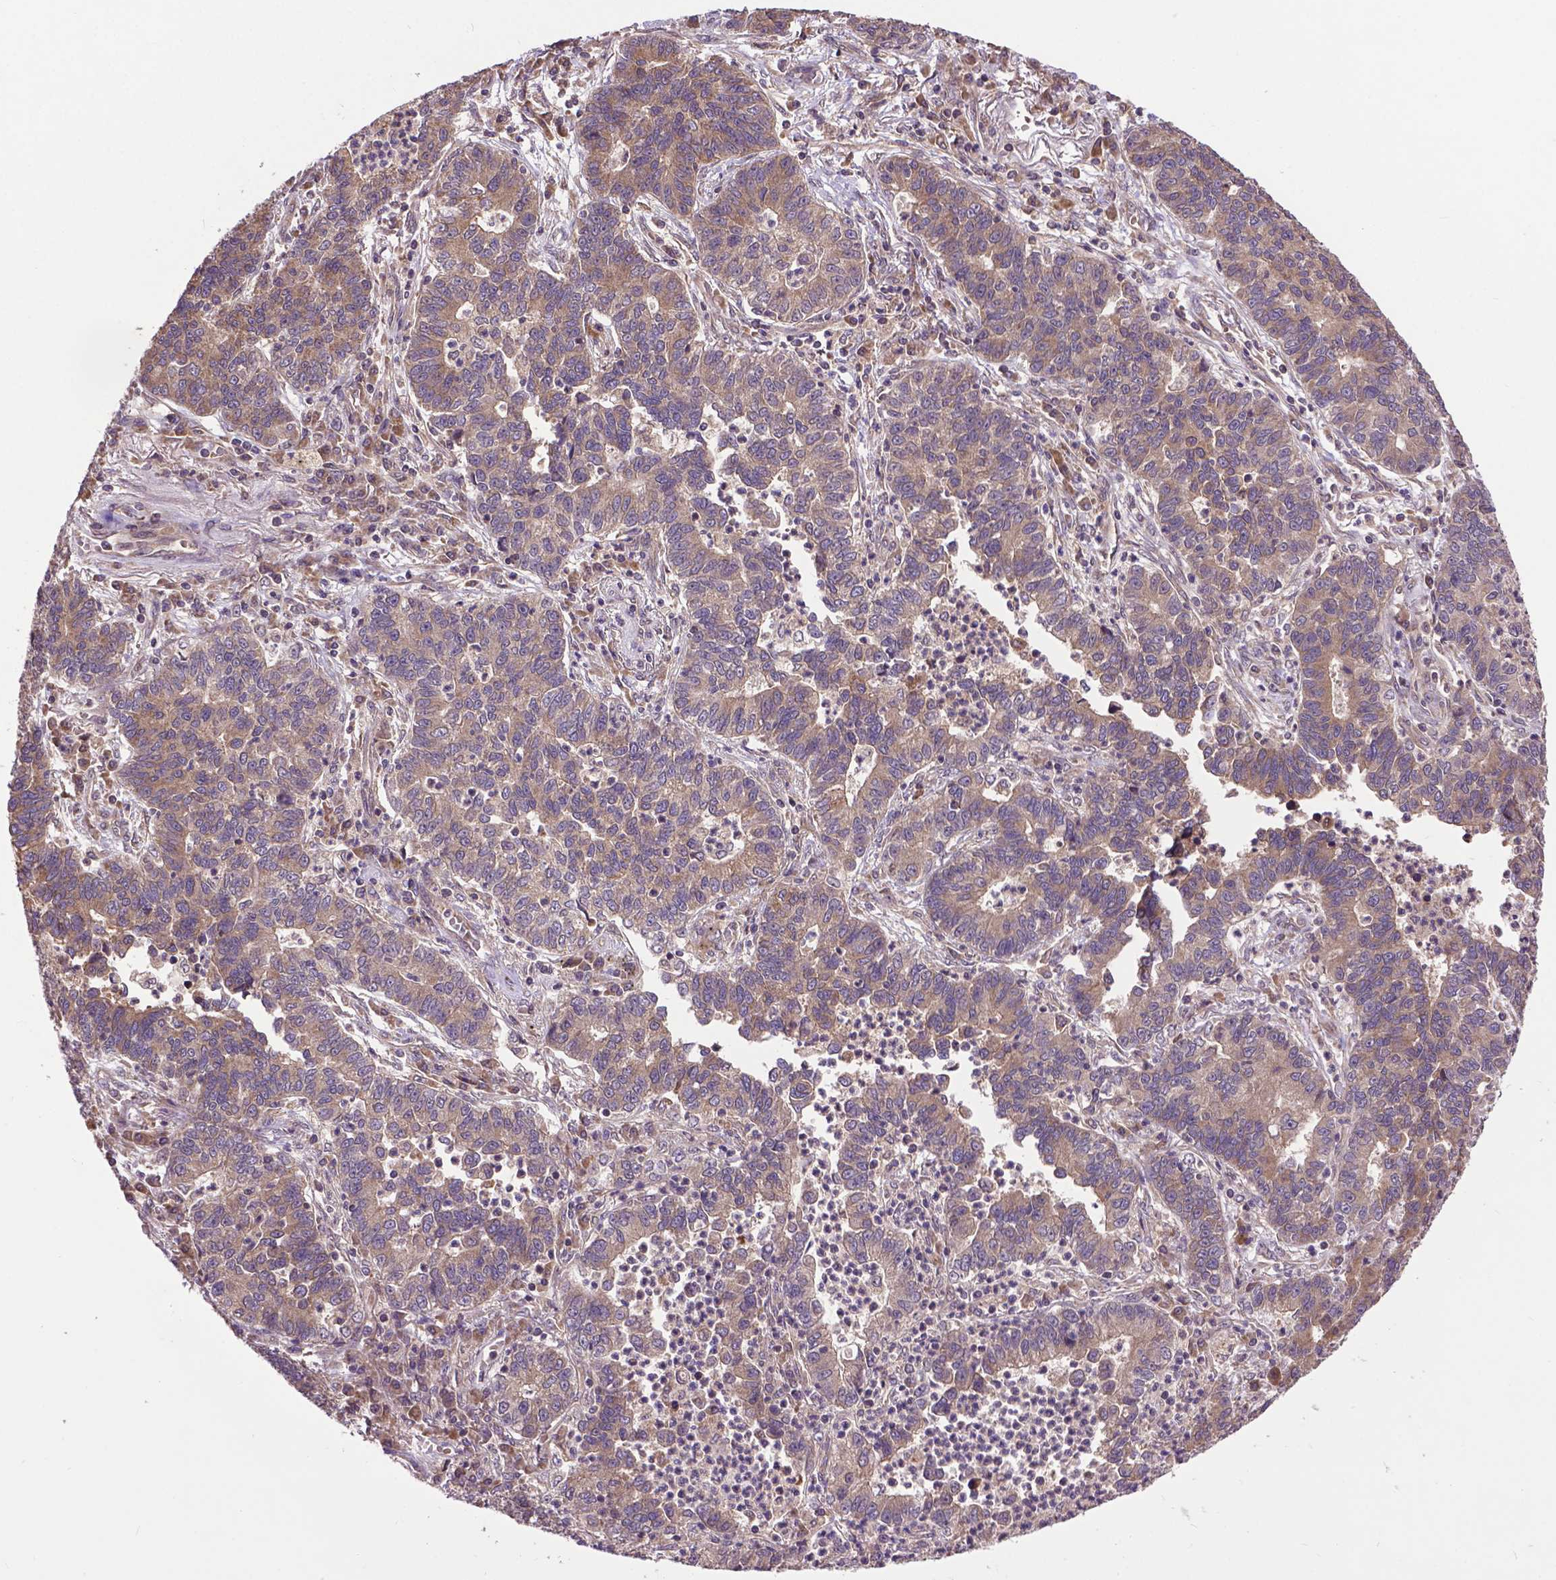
{"staining": {"intensity": "moderate", "quantity": ">75%", "location": "cytoplasmic/membranous"}, "tissue": "lung cancer", "cell_type": "Tumor cells", "image_type": "cancer", "snomed": [{"axis": "morphology", "description": "Adenocarcinoma, NOS"}, {"axis": "topography", "description": "Lung"}], "caption": "Immunohistochemical staining of human lung cancer demonstrates moderate cytoplasmic/membranous protein positivity in approximately >75% of tumor cells.", "gene": "ZNF616", "patient": {"sex": "female", "age": 57}}